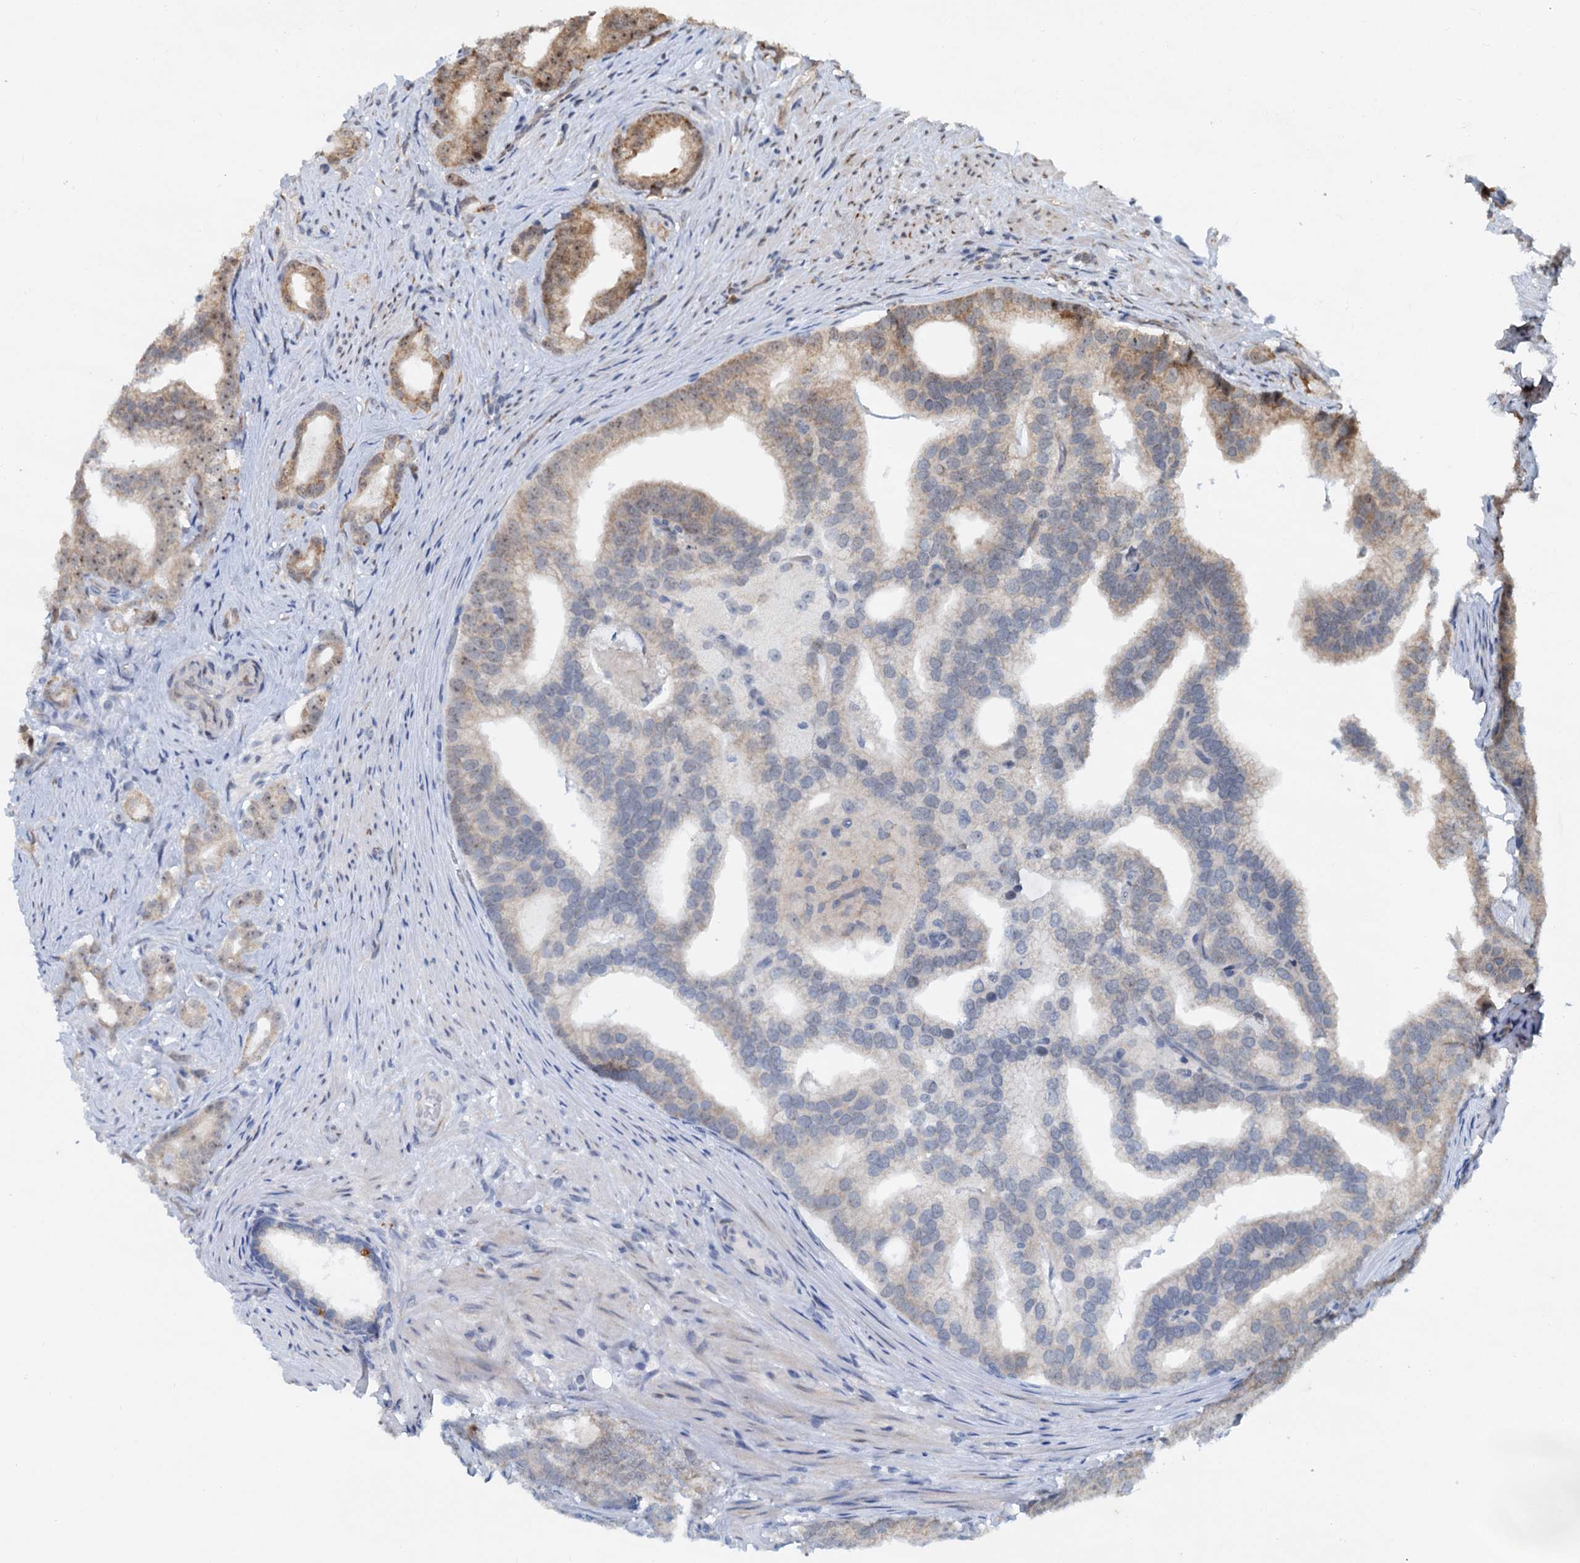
{"staining": {"intensity": "weak", "quantity": ">75%", "location": "cytoplasmic/membranous,nuclear"}, "tissue": "prostate cancer", "cell_type": "Tumor cells", "image_type": "cancer", "snomed": [{"axis": "morphology", "description": "Adenocarcinoma, Low grade"}, {"axis": "topography", "description": "Prostate"}], "caption": "Protein analysis of prostate cancer tissue exhibits weak cytoplasmic/membranous and nuclear positivity in approximately >75% of tumor cells. Nuclei are stained in blue.", "gene": "DNAJC21", "patient": {"sex": "male", "age": 71}}